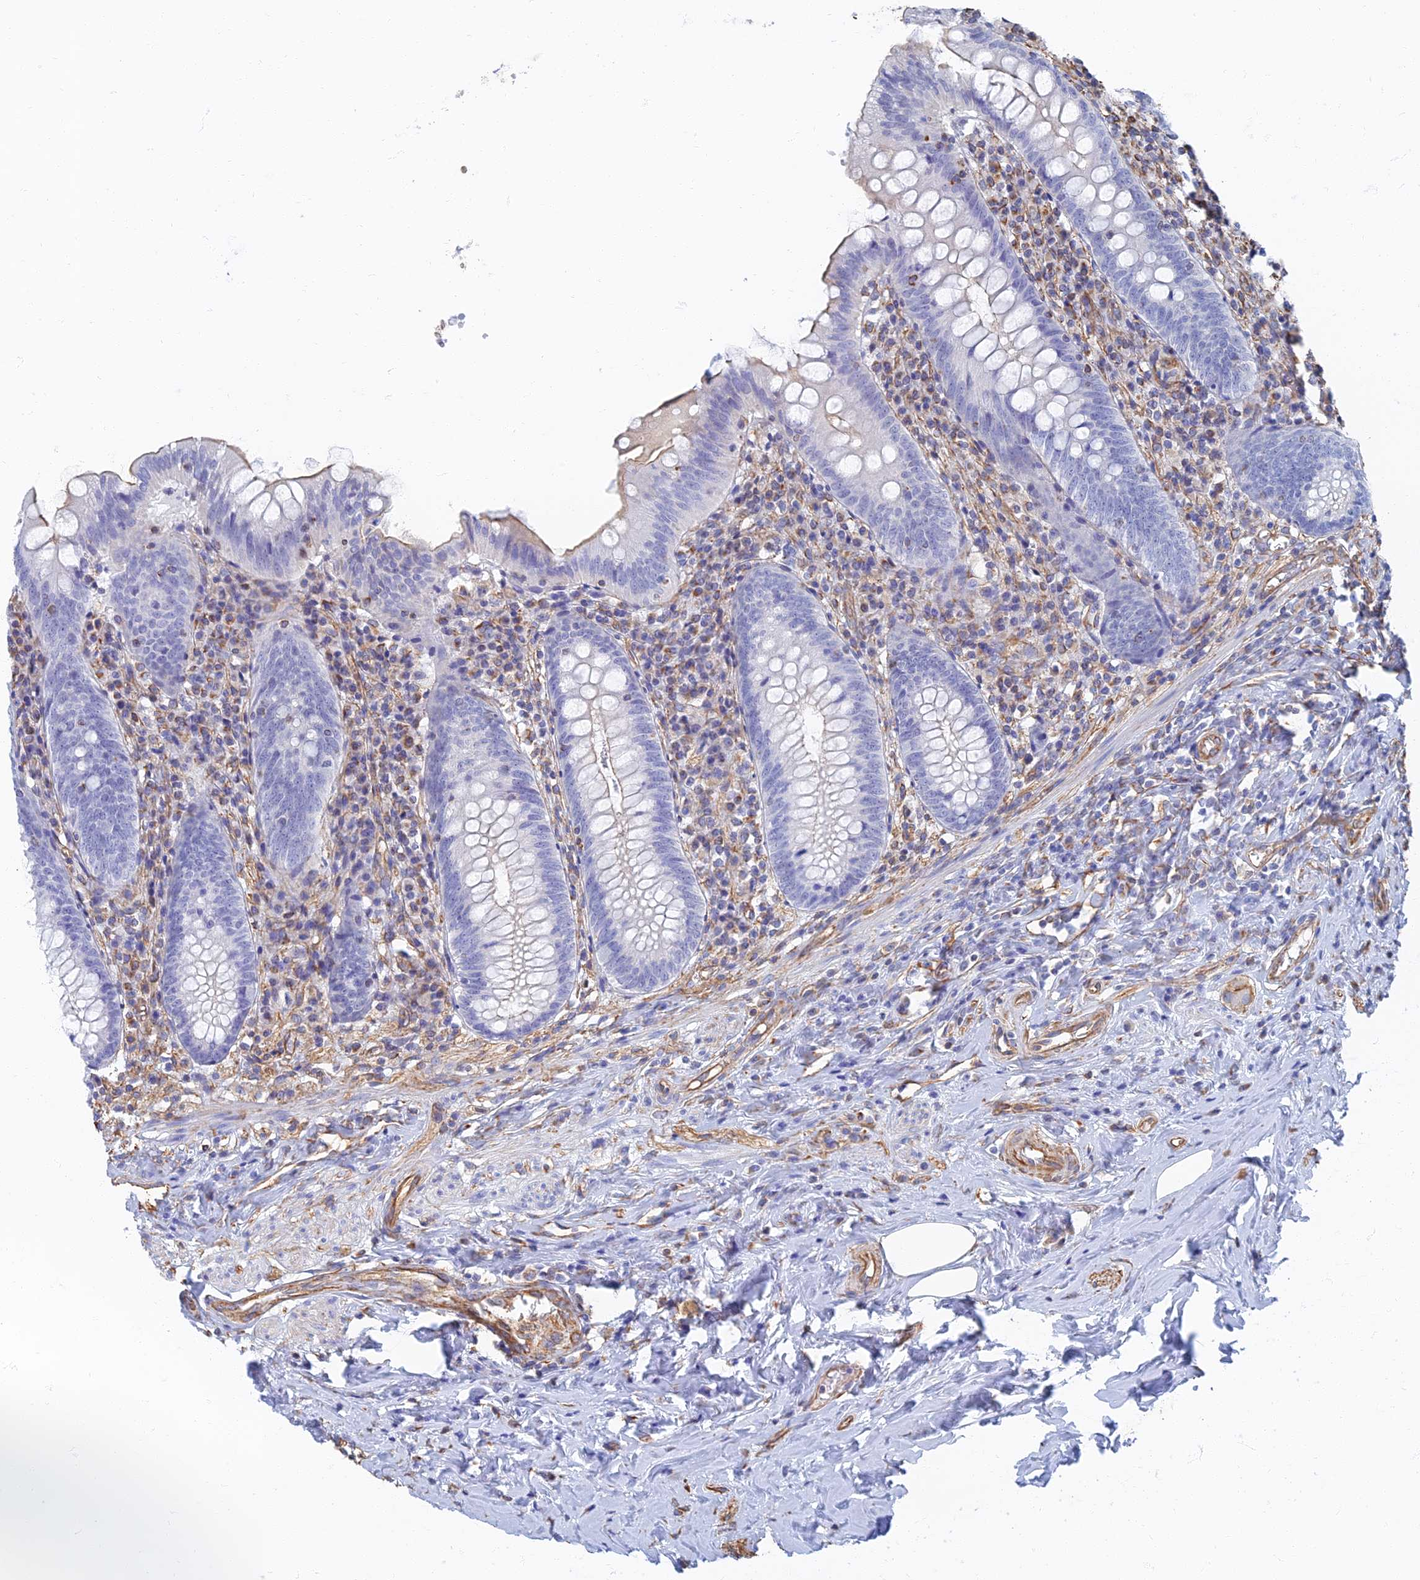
{"staining": {"intensity": "negative", "quantity": "none", "location": "none"}, "tissue": "appendix", "cell_type": "Glandular cells", "image_type": "normal", "snomed": [{"axis": "morphology", "description": "Normal tissue, NOS"}, {"axis": "topography", "description": "Appendix"}], "caption": "High magnification brightfield microscopy of normal appendix stained with DAB (3,3'-diaminobenzidine) (brown) and counterstained with hematoxylin (blue): glandular cells show no significant positivity. (Brightfield microscopy of DAB (3,3'-diaminobenzidine) immunohistochemistry (IHC) at high magnification).", "gene": "RMC1", "patient": {"sex": "female", "age": 54}}